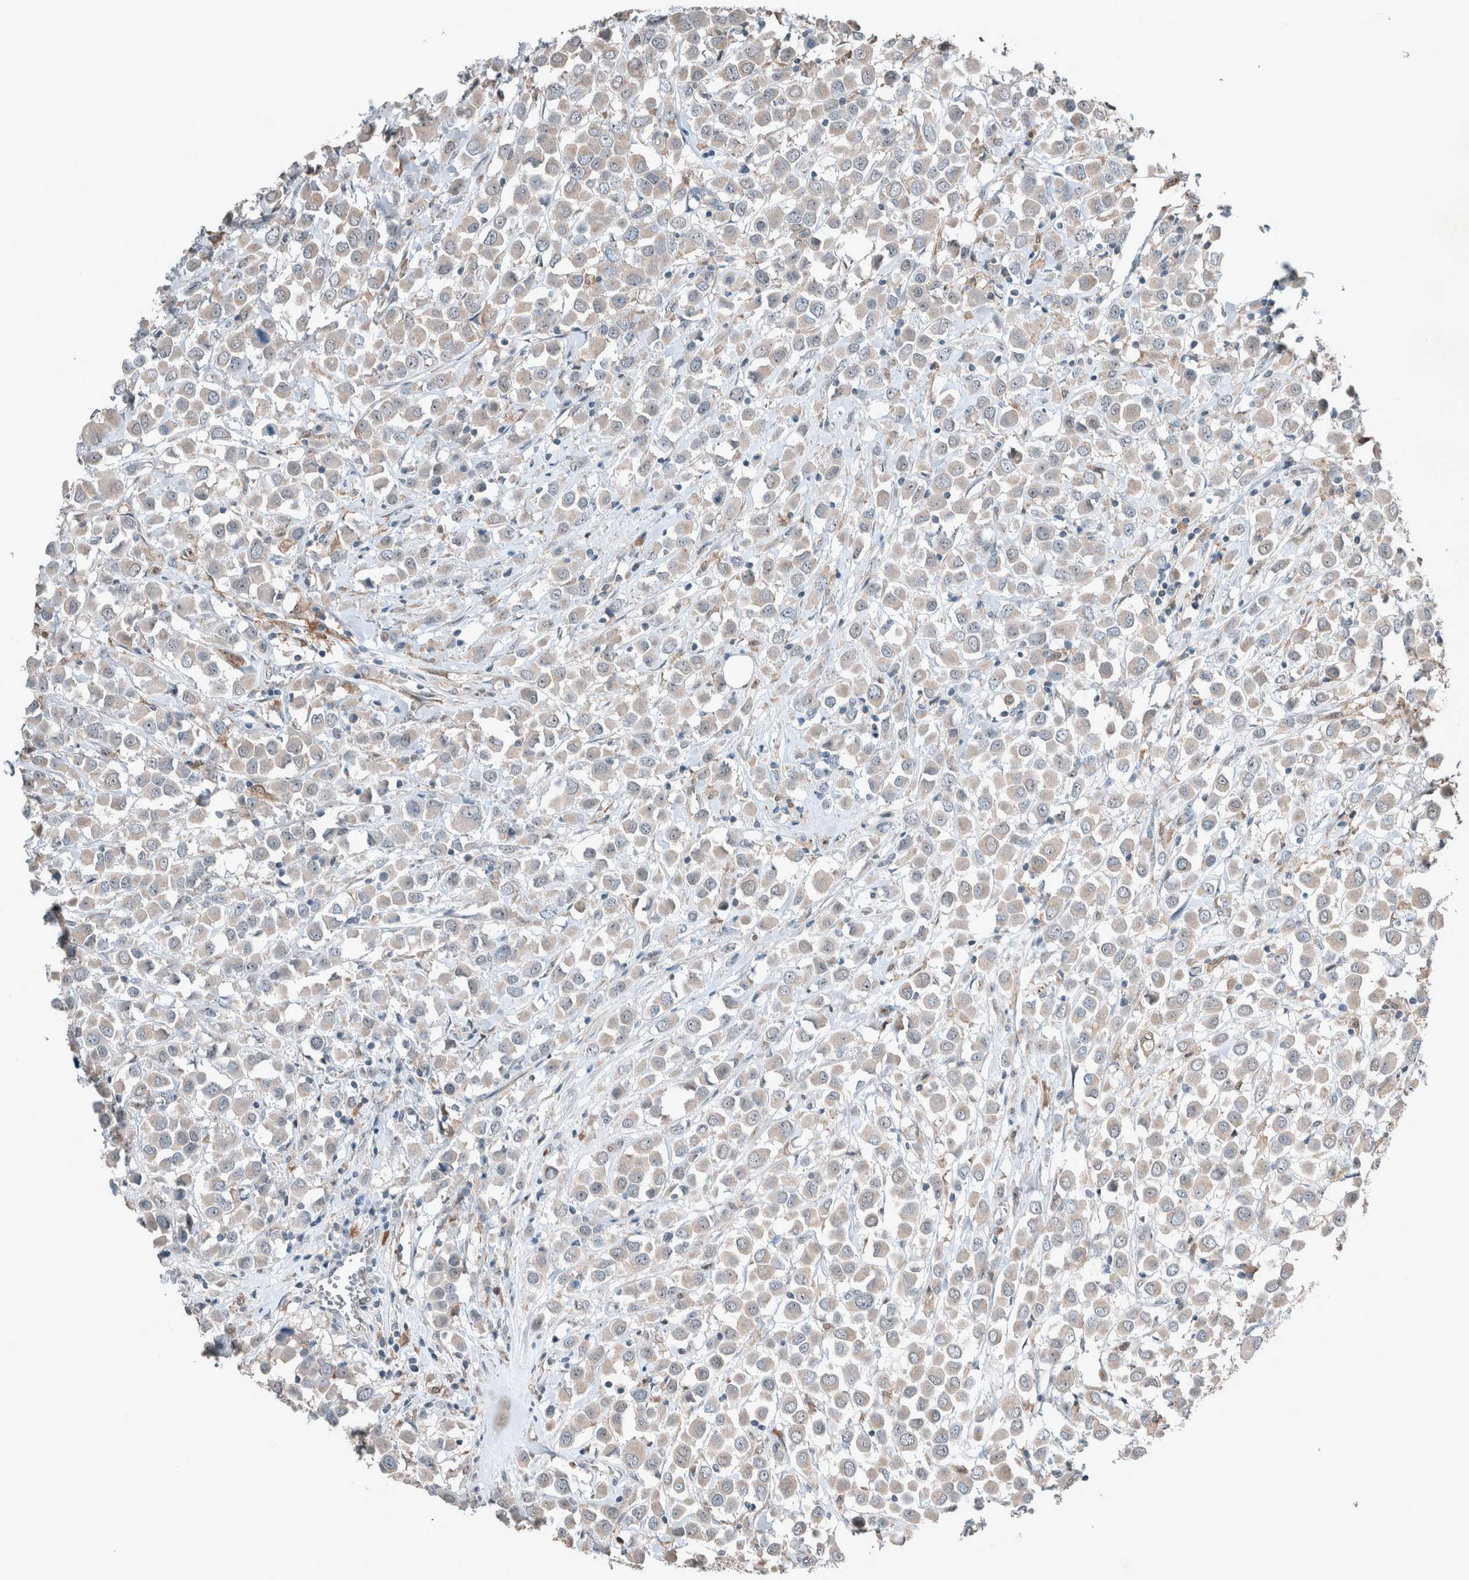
{"staining": {"intensity": "negative", "quantity": "none", "location": "none"}, "tissue": "breast cancer", "cell_type": "Tumor cells", "image_type": "cancer", "snomed": [{"axis": "morphology", "description": "Duct carcinoma"}, {"axis": "topography", "description": "Breast"}], "caption": "Tumor cells show no significant staining in invasive ductal carcinoma (breast). (Immunohistochemistry (ihc), brightfield microscopy, high magnification).", "gene": "RALGDS", "patient": {"sex": "female", "age": 61}}